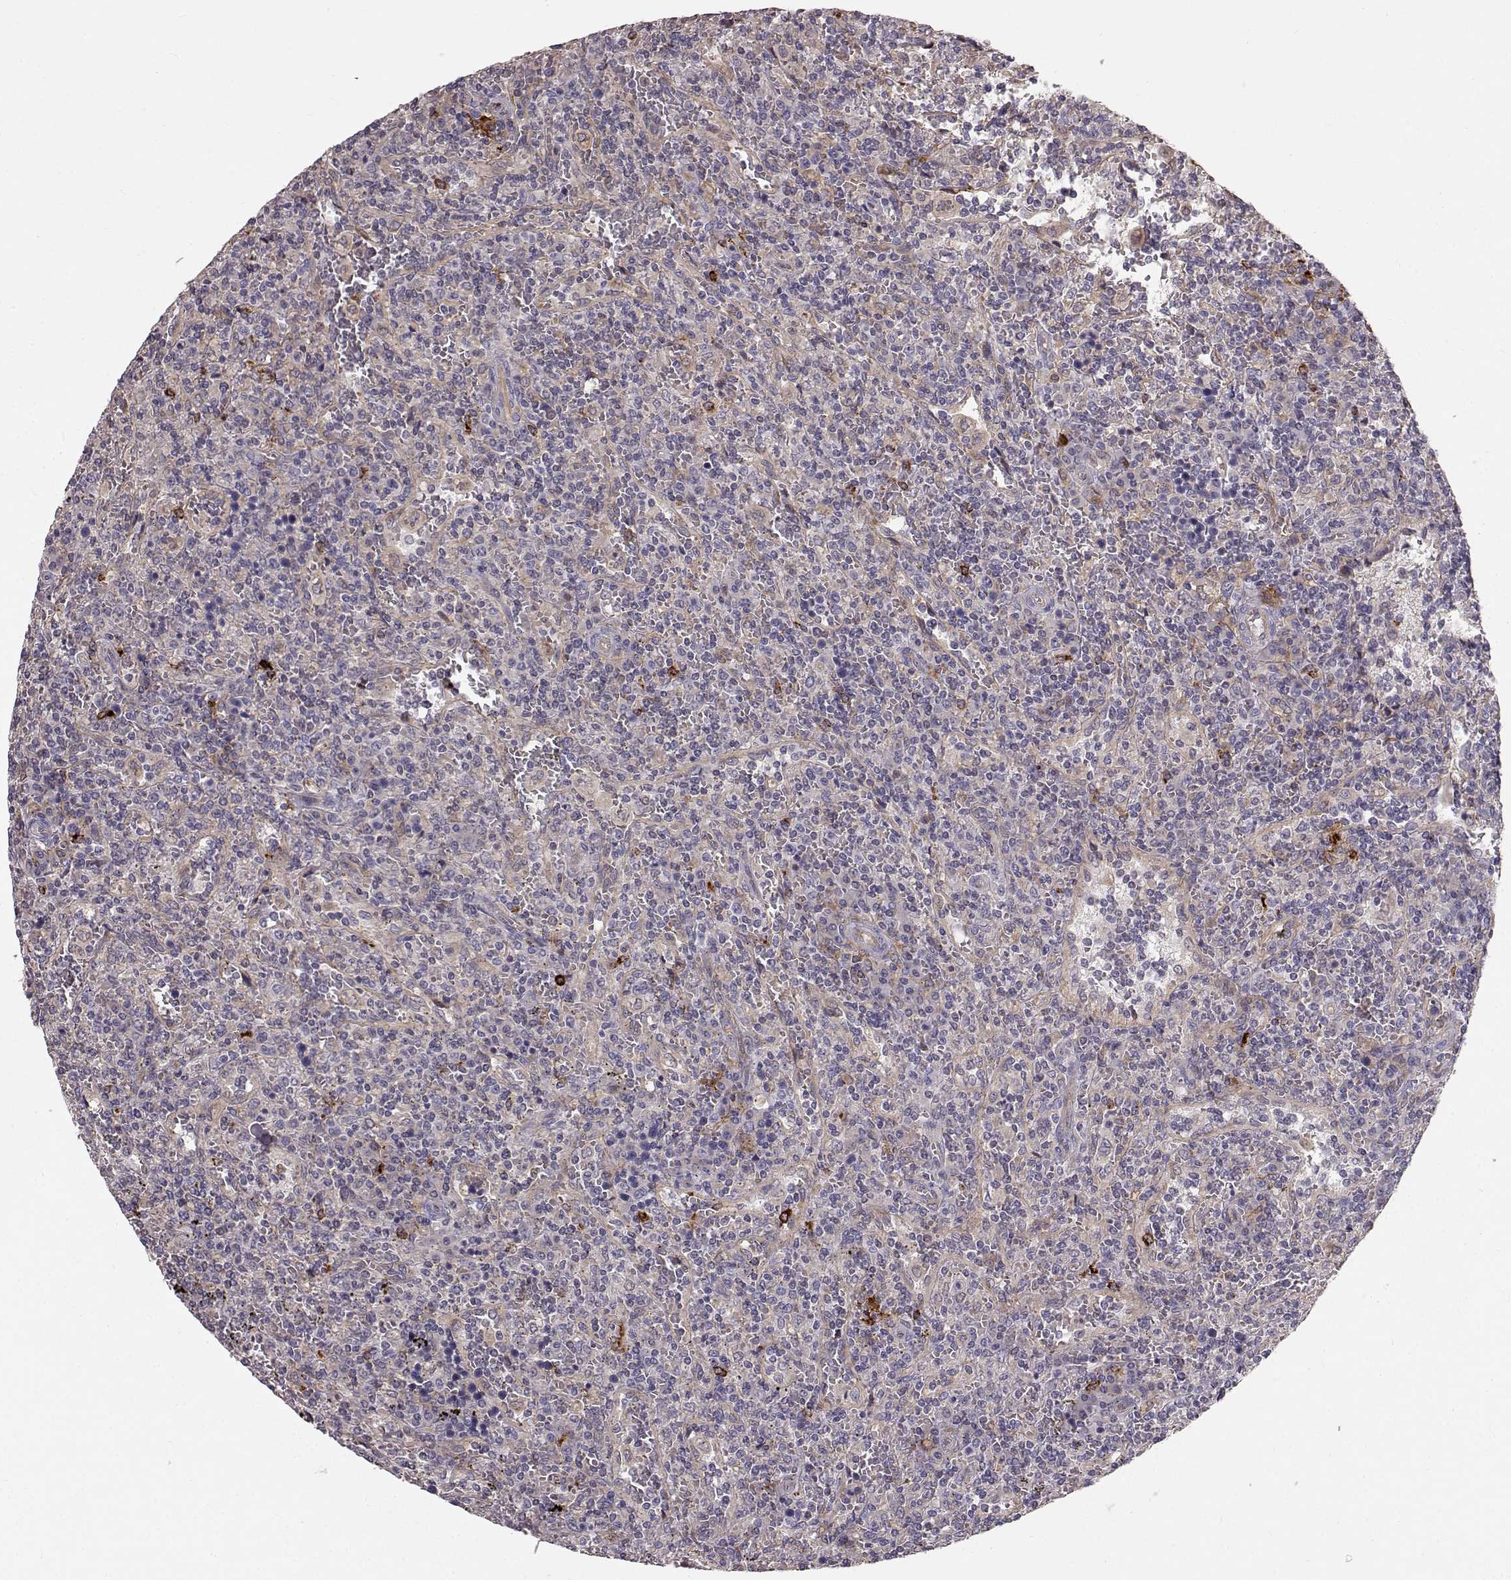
{"staining": {"intensity": "moderate", "quantity": "<25%", "location": "cytoplasmic/membranous"}, "tissue": "lymphoma", "cell_type": "Tumor cells", "image_type": "cancer", "snomed": [{"axis": "morphology", "description": "Malignant lymphoma, non-Hodgkin's type, Low grade"}, {"axis": "topography", "description": "Spleen"}], "caption": "Immunohistochemistry image of human lymphoma stained for a protein (brown), which reveals low levels of moderate cytoplasmic/membranous positivity in about <25% of tumor cells.", "gene": "CCNF", "patient": {"sex": "male", "age": 62}}